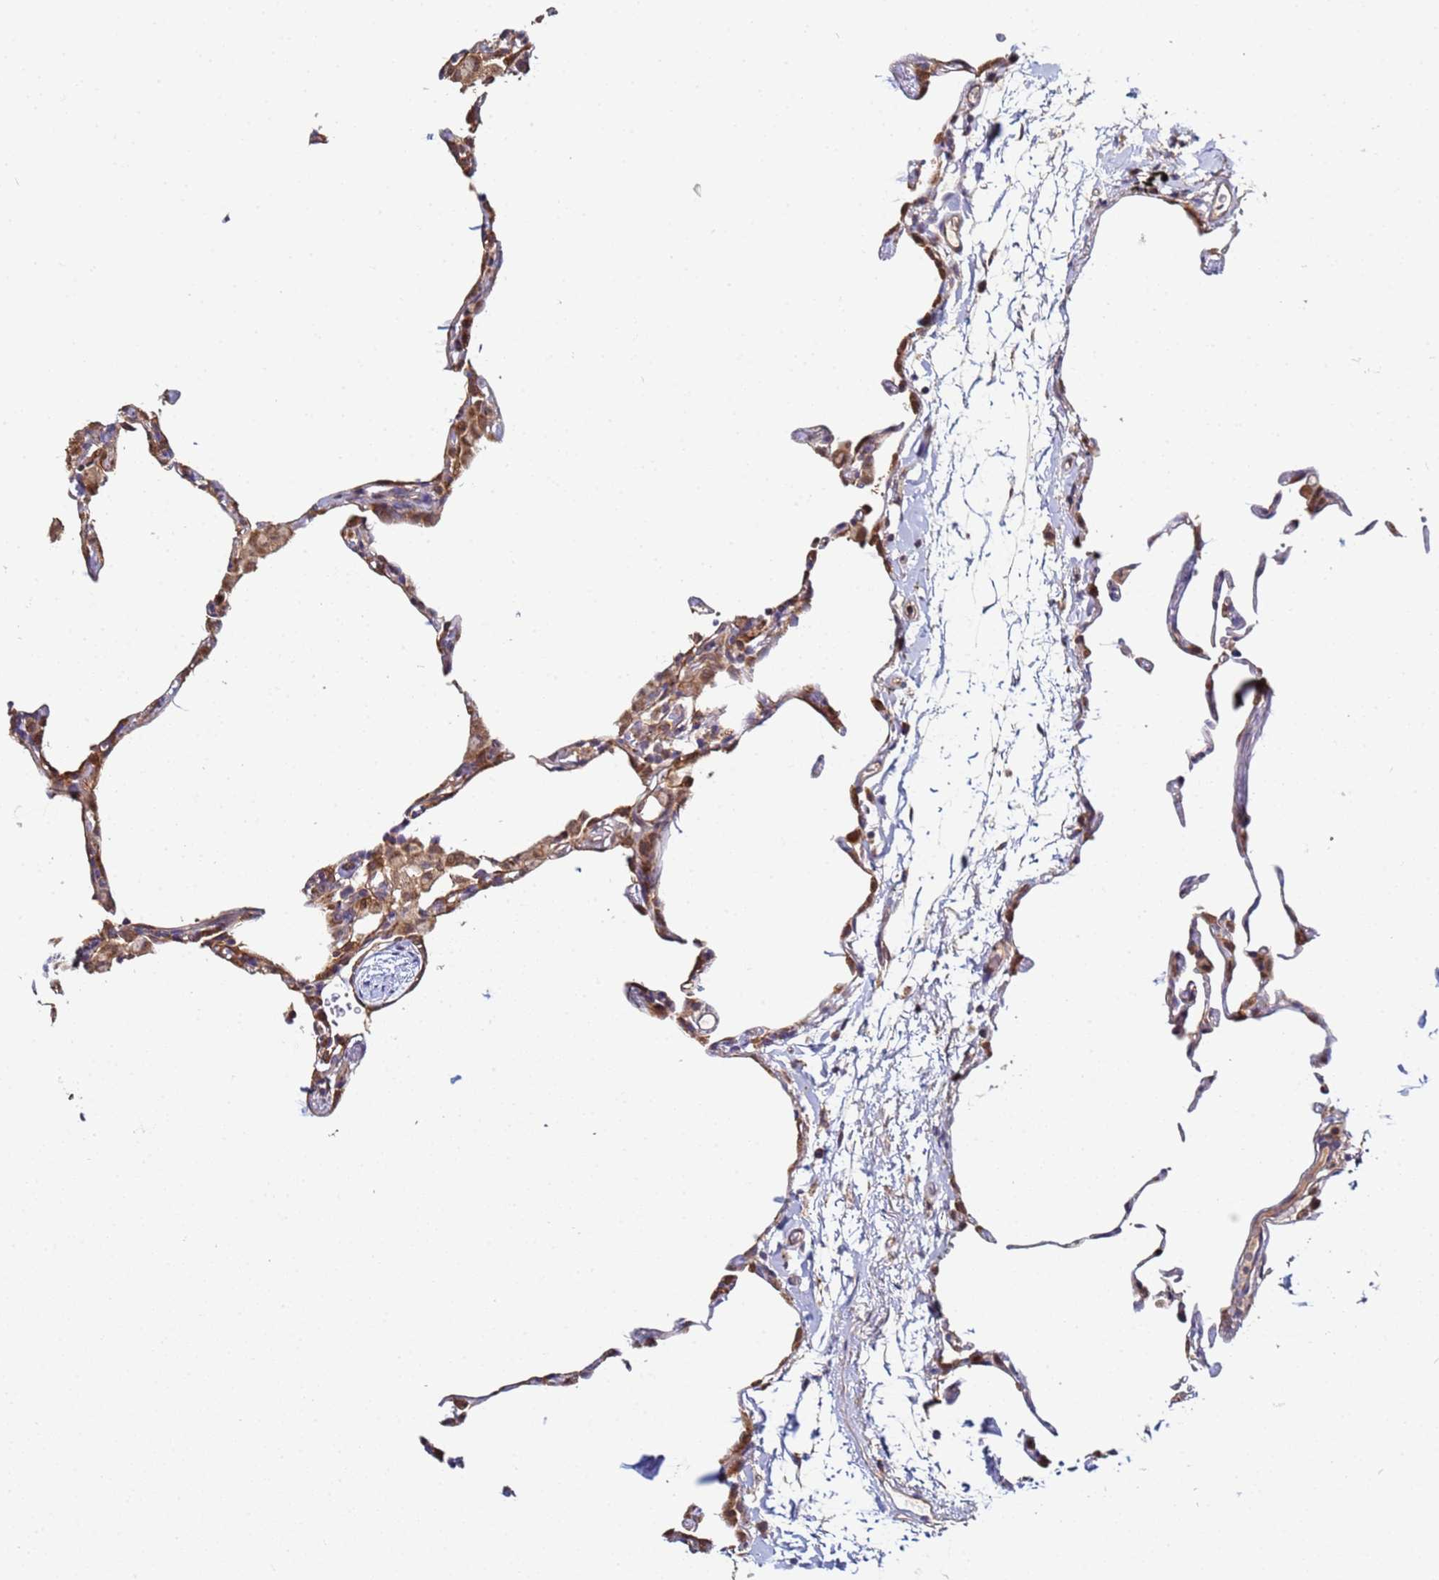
{"staining": {"intensity": "moderate", "quantity": "25%-75%", "location": "cytoplasmic/membranous"}, "tissue": "lung", "cell_type": "Alveolar cells", "image_type": "normal", "snomed": [{"axis": "morphology", "description": "Normal tissue, NOS"}, {"axis": "topography", "description": "Lung"}], "caption": "Immunohistochemistry (IHC) histopathology image of benign lung stained for a protein (brown), which shows medium levels of moderate cytoplasmic/membranous staining in about 25%-75% of alveolar cells.", "gene": "CCDC127", "patient": {"sex": "female", "age": 57}}